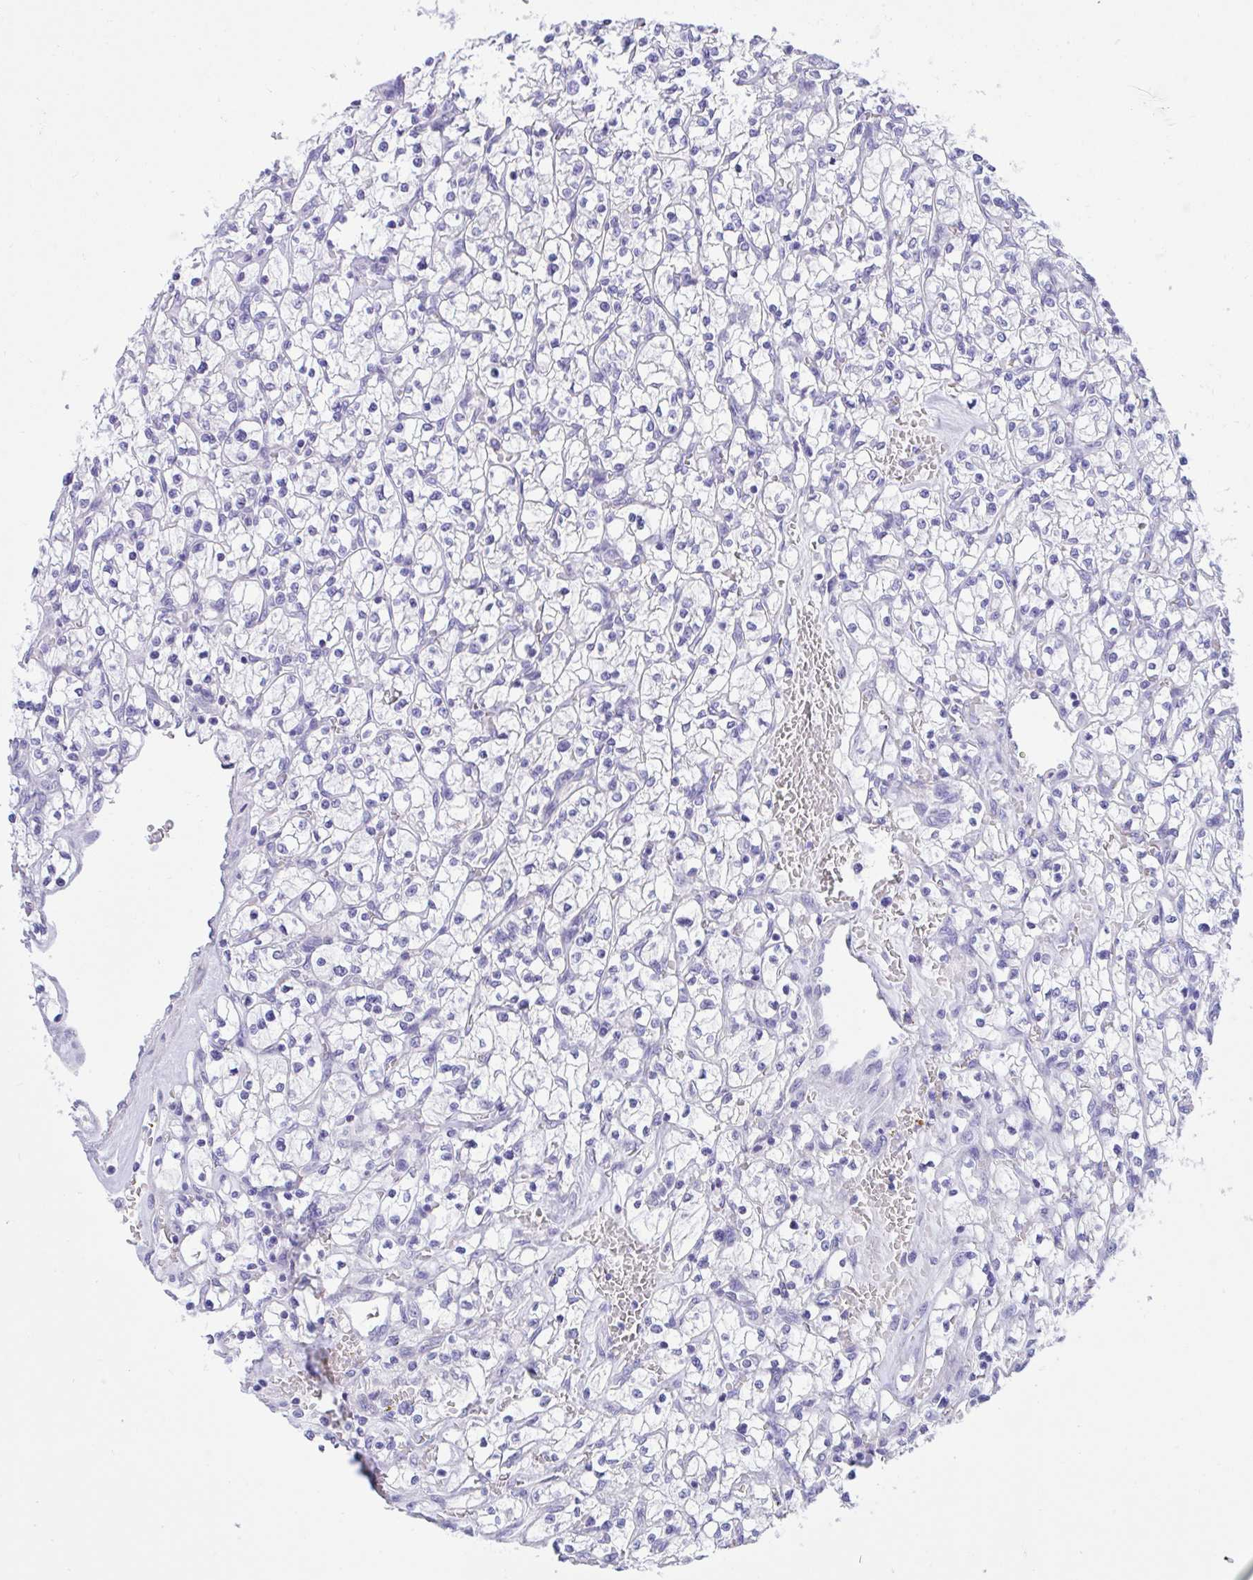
{"staining": {"intensity": "negative", "quantity": "none", "location": "none"}, "tissue": "renal cancer", "cell_type": "Tumor cells", "image_type": "cancer", "snomed": [{"axis": "morphology", "description": "Adenocarcinoma, NOS"}, {"axis": "topography", "description": "Kidney"}], "caption": "Renal adenocarcinoma was stained to show a protein in brown. There is no significant staining in tumor cells. (Immunohistochemistry (ihc), brightfield microscopy, high magnification).", "gene": "TMCO5A", "patient": {"sex": "female", "age": 64}}